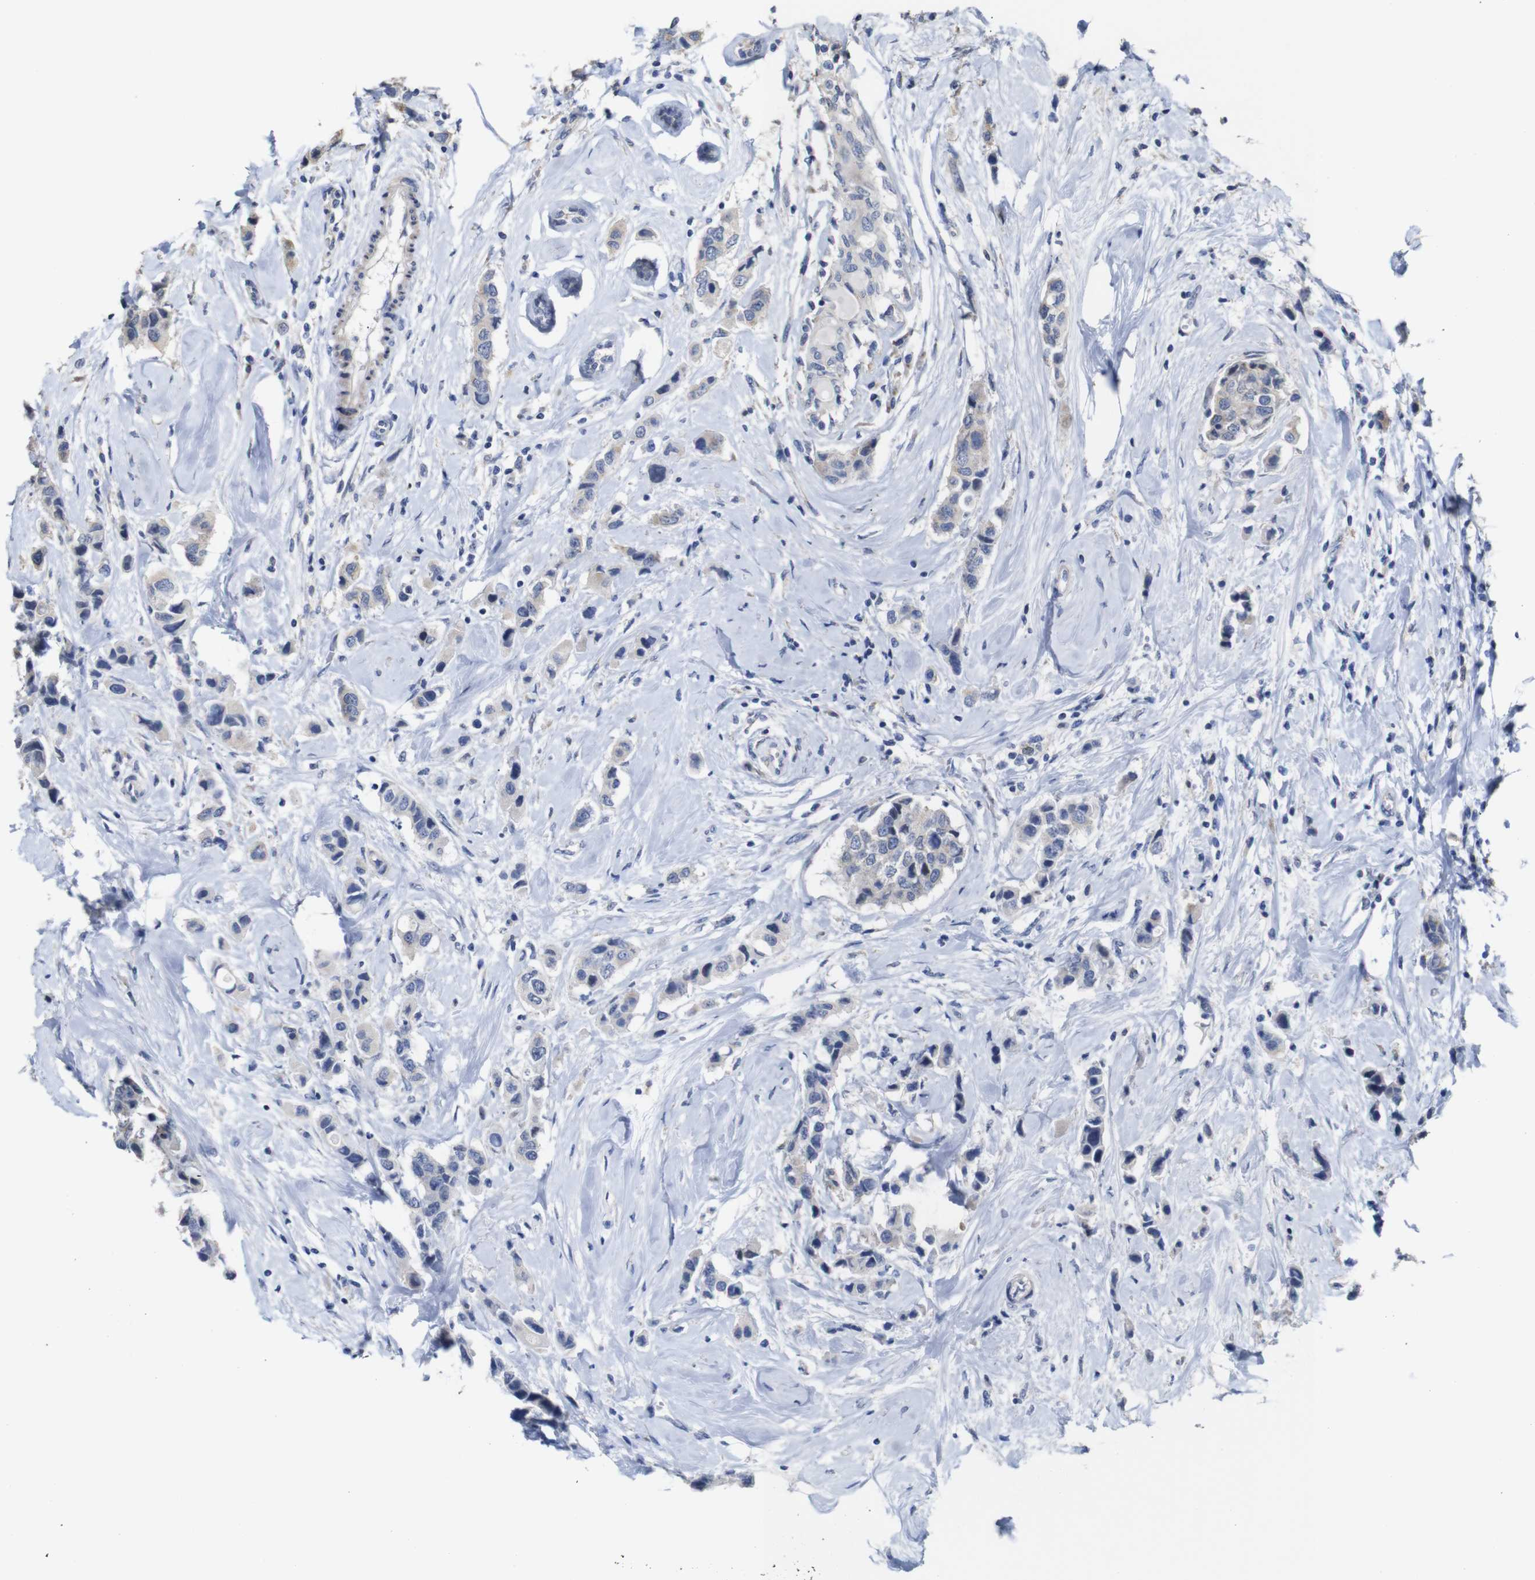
{"staining": {"intensity": "weak", "quantity": "<25%", "location": "cytoplasmic/membranous"}, "tissue": "breast cancer", "cell_type": "Tumor cells", "image_type": "cancer", "snomed": [{"axis": "morphology", "description": "Normal tissue, NOS"}, {"axis": "morphology", "description": "Duct carcinoma"}, {"axis": "topography", "description": "Breast"}], "caption": "The histopathology image displays no staining of tumor cells in breast cancer.", "gene": "TCEAL9", "patient": {"sex": "female", "age": 50}}